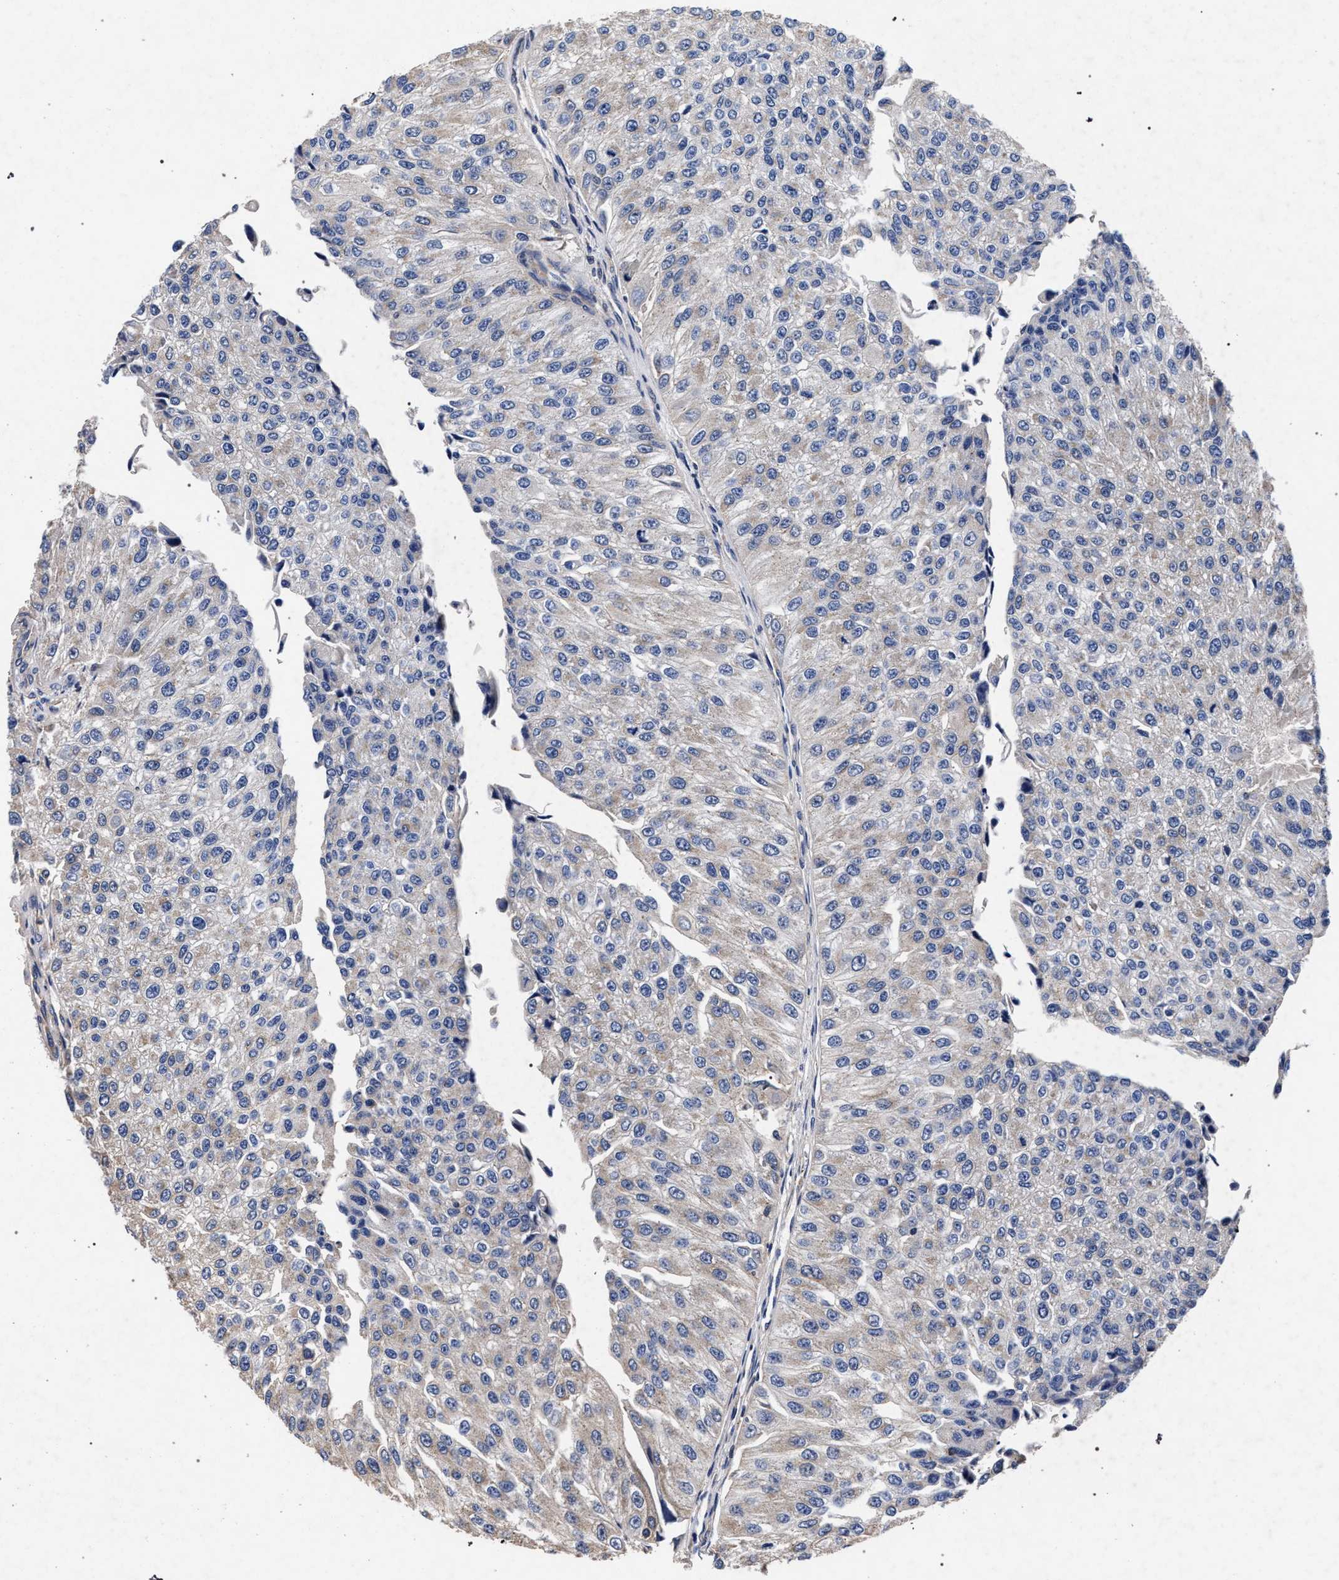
{"staining": {"intensity": "weak", "quantity": "<25%", "location": "cytoplasmic/membranous"}, "tissue": "urothelial cancer", "cell_type": "Tumor cells", "image_type": "cancer", "snomed": [{"axis": "morphology", "description": "Urothelial carcinoma, High grade"}, {"axis": "topography", "description": "Kidney"}, {"axis": "topography", "description": "Urinary bladder"}], "caption": "The histopathology image reveals no significant expression in tumor cells of urothelial cancer. The staining is performed using DAB brown chromogen with nuclei counter-stained in using hematoxylin.", "gene": "CFAP95", "patient": {"sex": "male", "age": 77}}